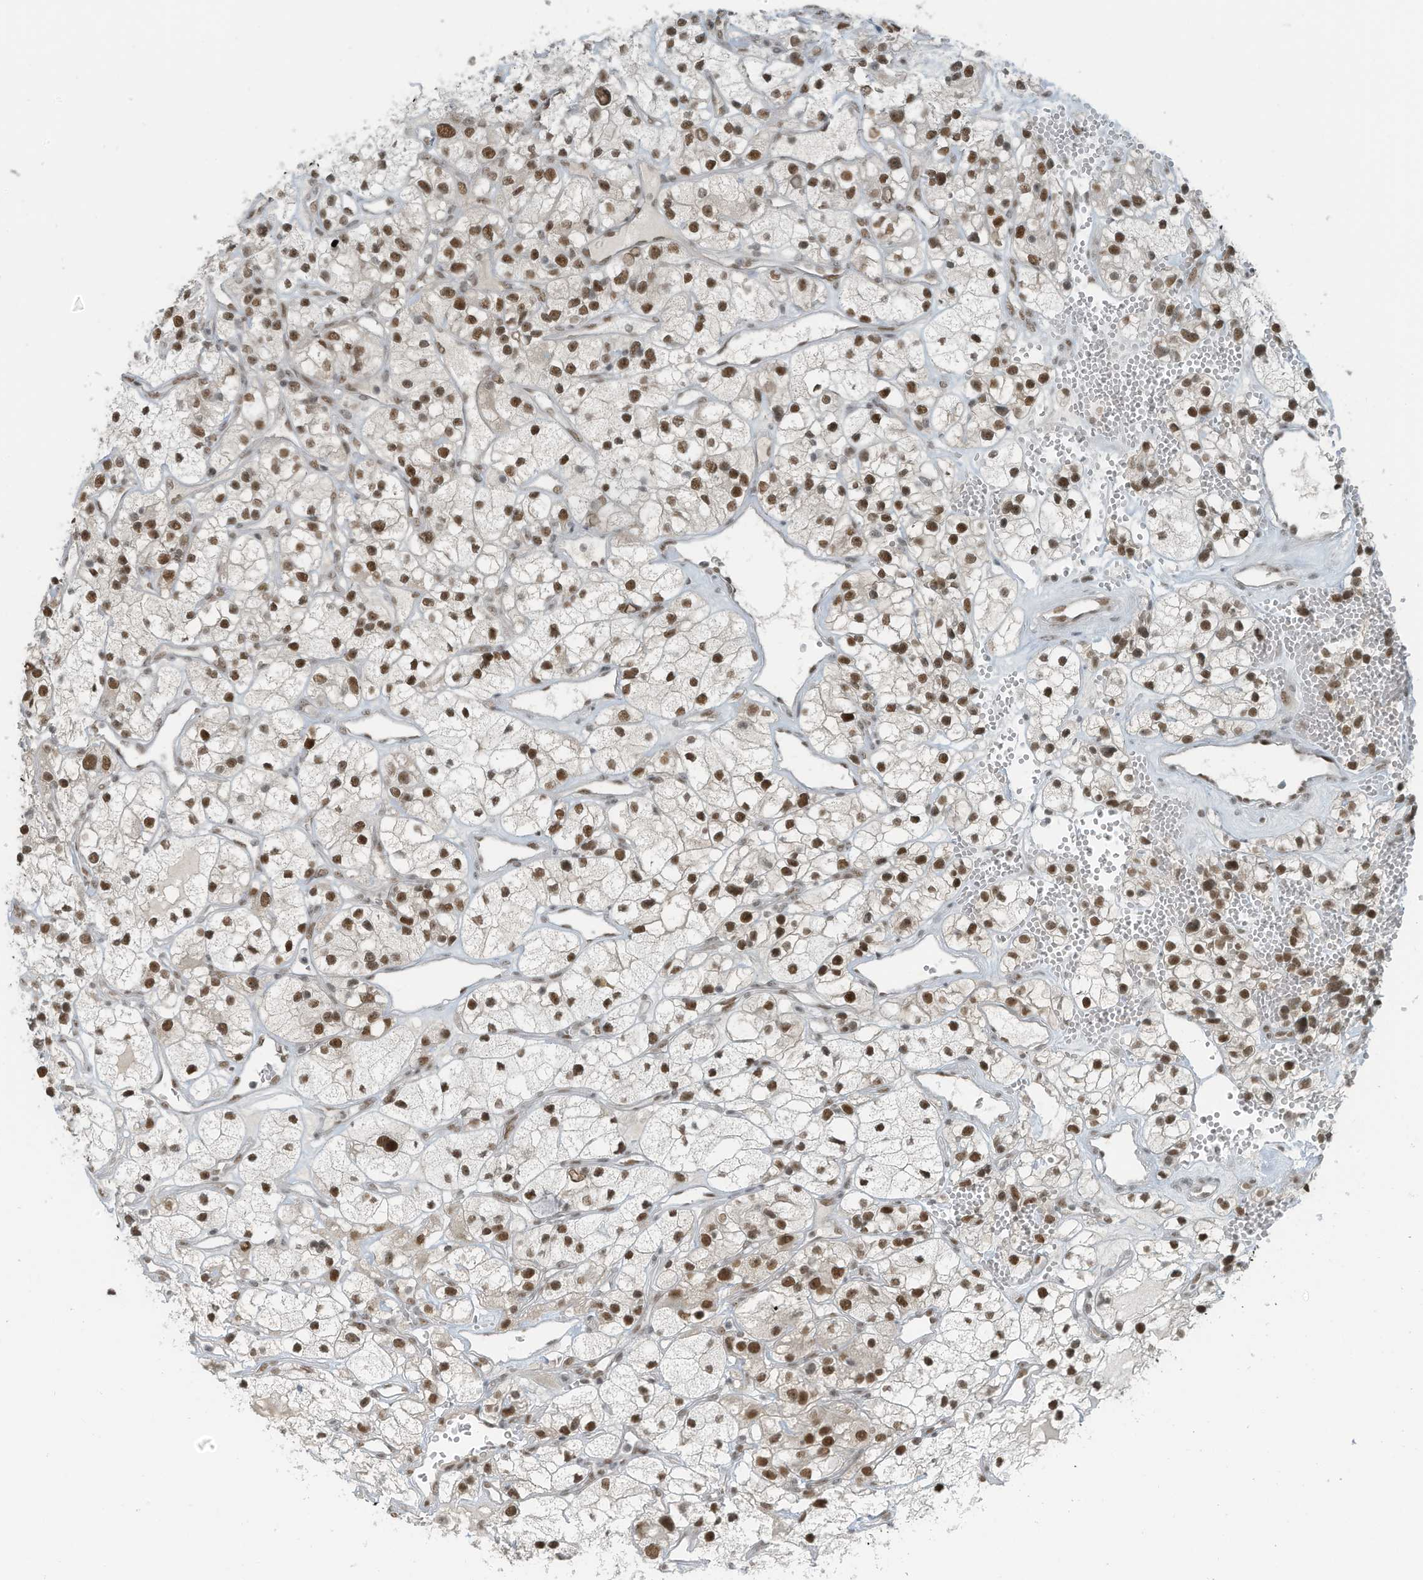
{"staining": {"intensity": "strong", "quantity": ">75%", "location": "nuclear"}, "tissue": "renal cancer", "cell_type": "Tumor cells", "image_type": "cancer", "snomed": [{"axis": "morphology", "description": "Adenocarcinoma, NOS"}, {"axis": "topography", "description": "Kidney"}], "caption": "Approximately >75% of tumor cells in renal cancer (adenocarcinoma) show strong nuclear protein expression as visualized by brown immunohistochemical staining.", "gene": "WRNIP1", "patient": {"sex": "female", "age": 57}}